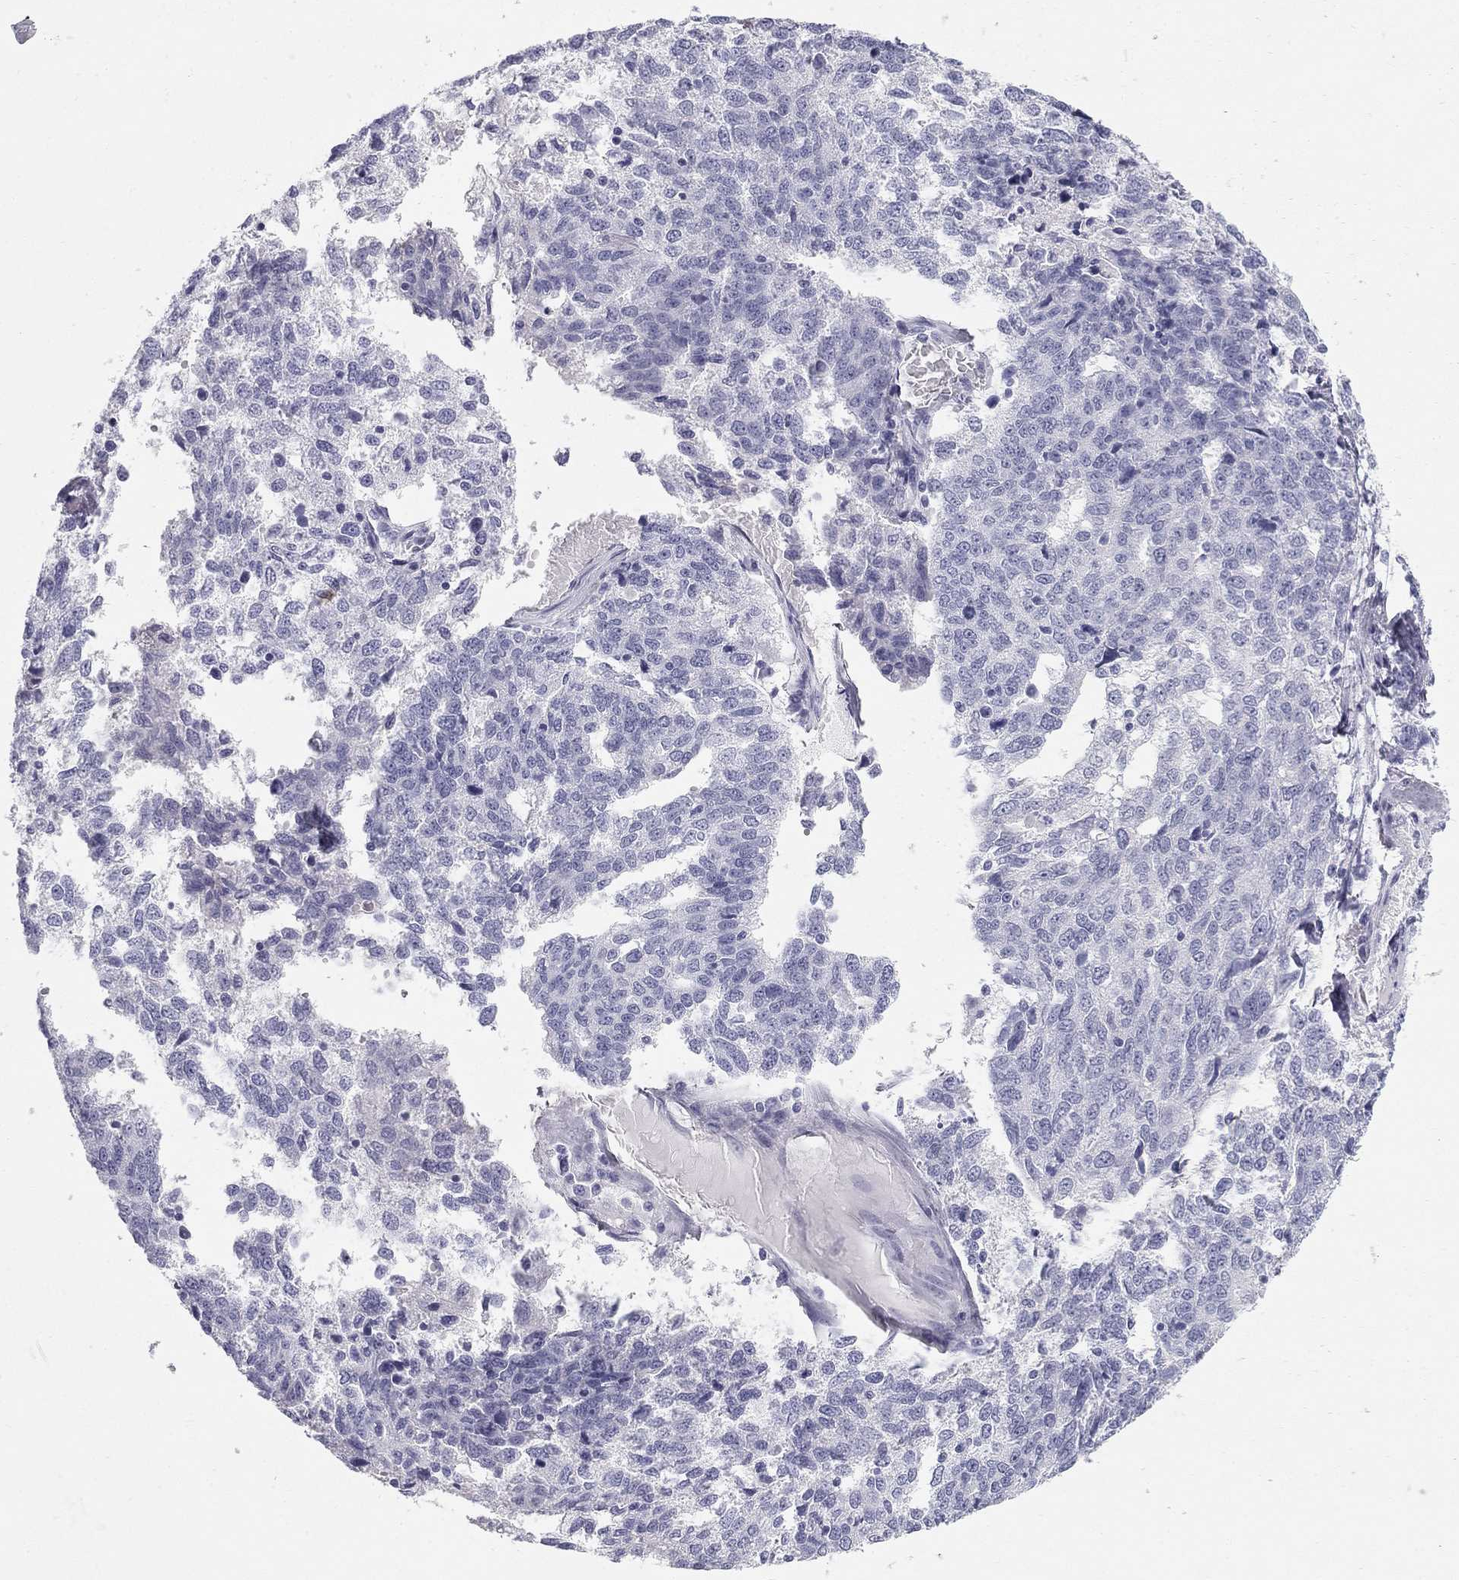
{"staining": {"intensity": "negative", "quantity": "none", "location": "none"}, "tissue": "ovarian cancer", "cell_type": "Tumor cells", "image_type": "cancer", "snomed": [{"axis": "morphology", "description": "Cystadenocarcinoma, serous, NOS"}, {"axis": "topography", "description": "Ovary"}], "caption": "DAB immunohistochemical staining of ovarian serous cystadenocarcinoma displays no significant staining in tumor cells.", "gene": "SULT2B1", "patient": {"sex": "female", "age": 71}}